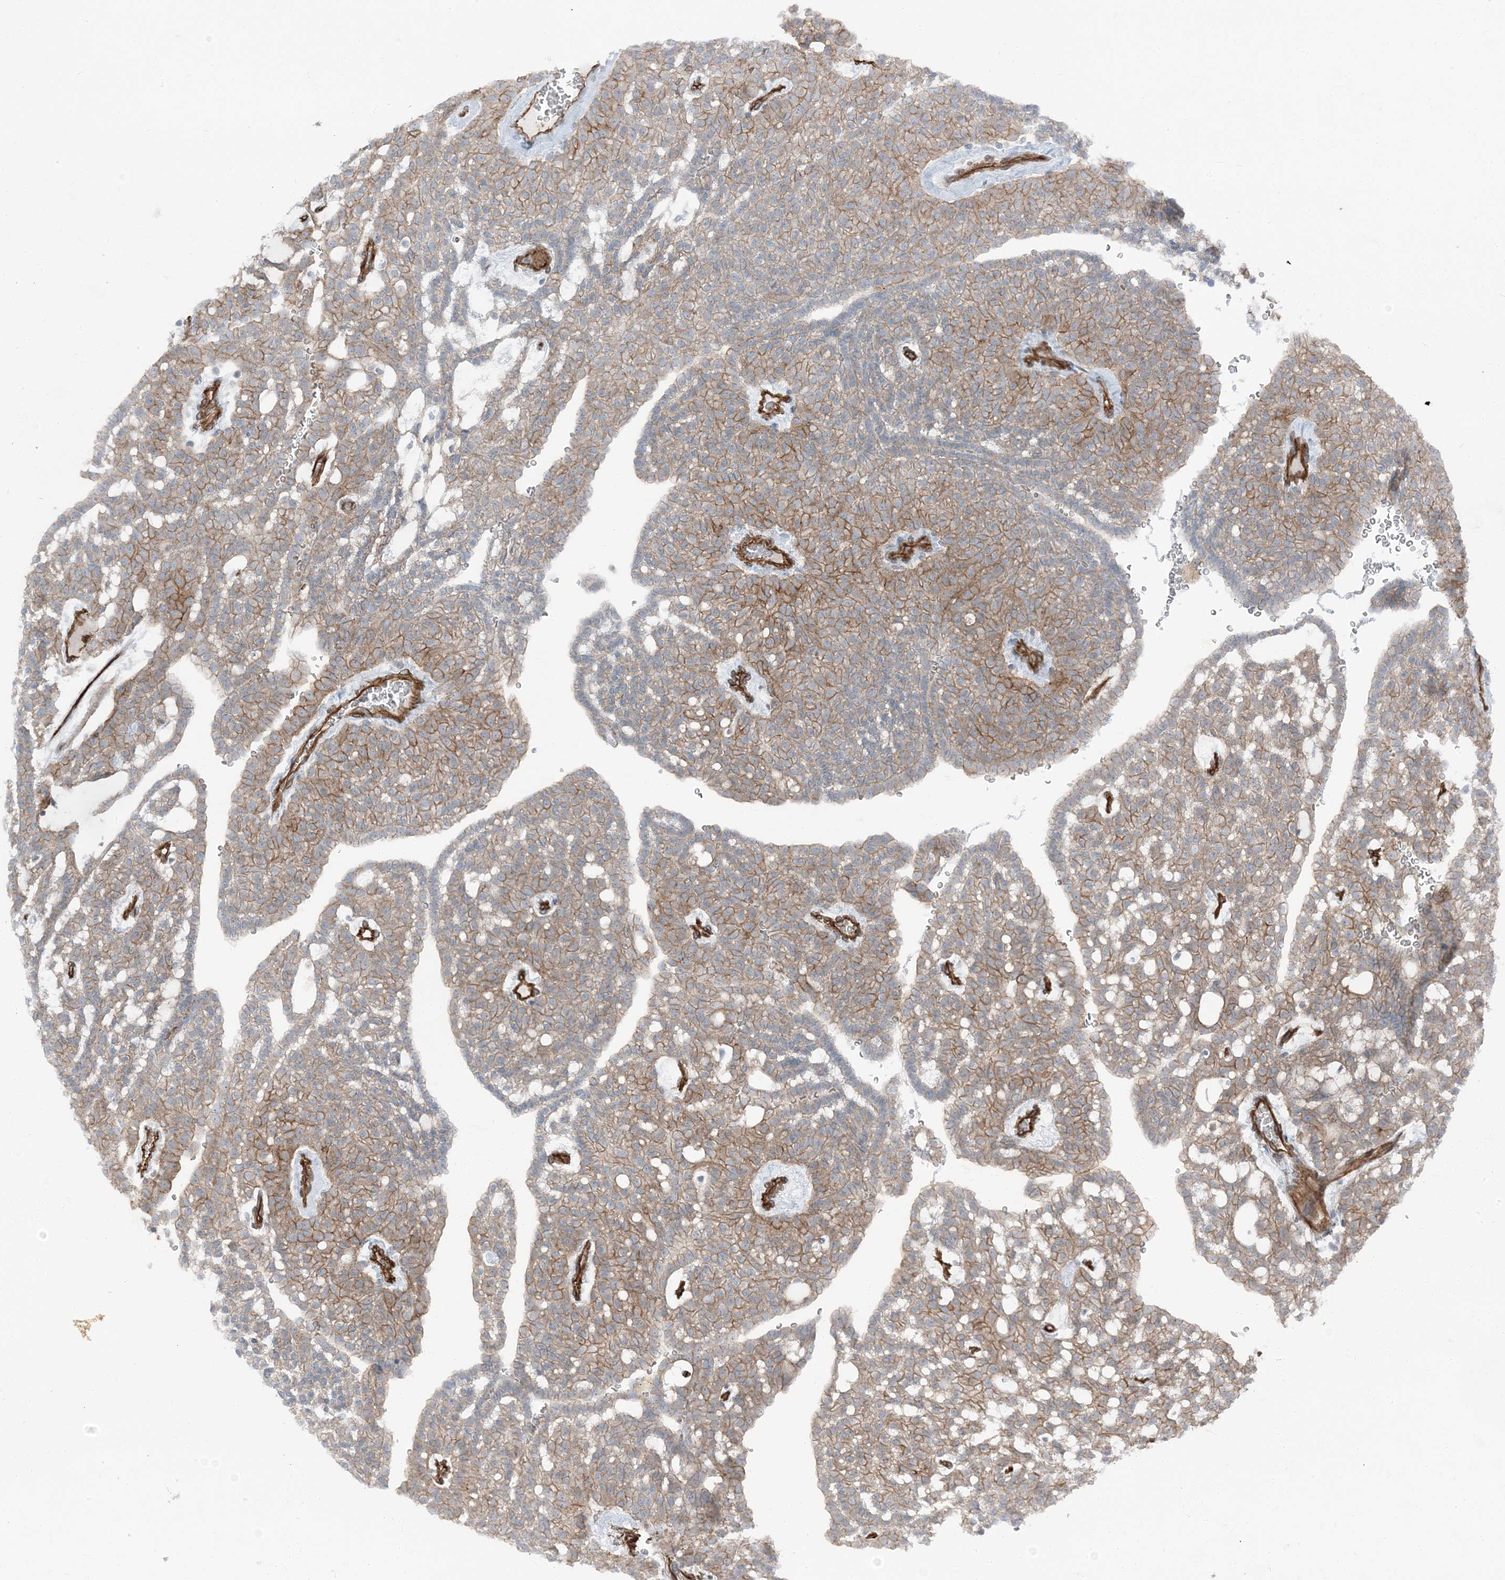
{"staining": {"intensity": "moderate", "quantity": ">75%", "location": "cytoplasmic/membranous"}, "tissue": "renal cancer", "cell_type": "Tumor cells", "image_type": "cancer", "snomed": [{"axis": "morphology", "description": "Adenocarcinoma, NOS"}, {"axis": "topography", "description": "Kidney"}], "caption": "The micrograph demonstrates a brown stain indicating the presence of a protein in the cytoplasmic/membranous of tumor cells in adenocarcinoma (renal). (DAB (3,3'-diaminobenzidine) = brown stain, brightfield microscopy at high magnification).", "gene": "ZFP90", "patient": {"sex": "male", "age": 63}}